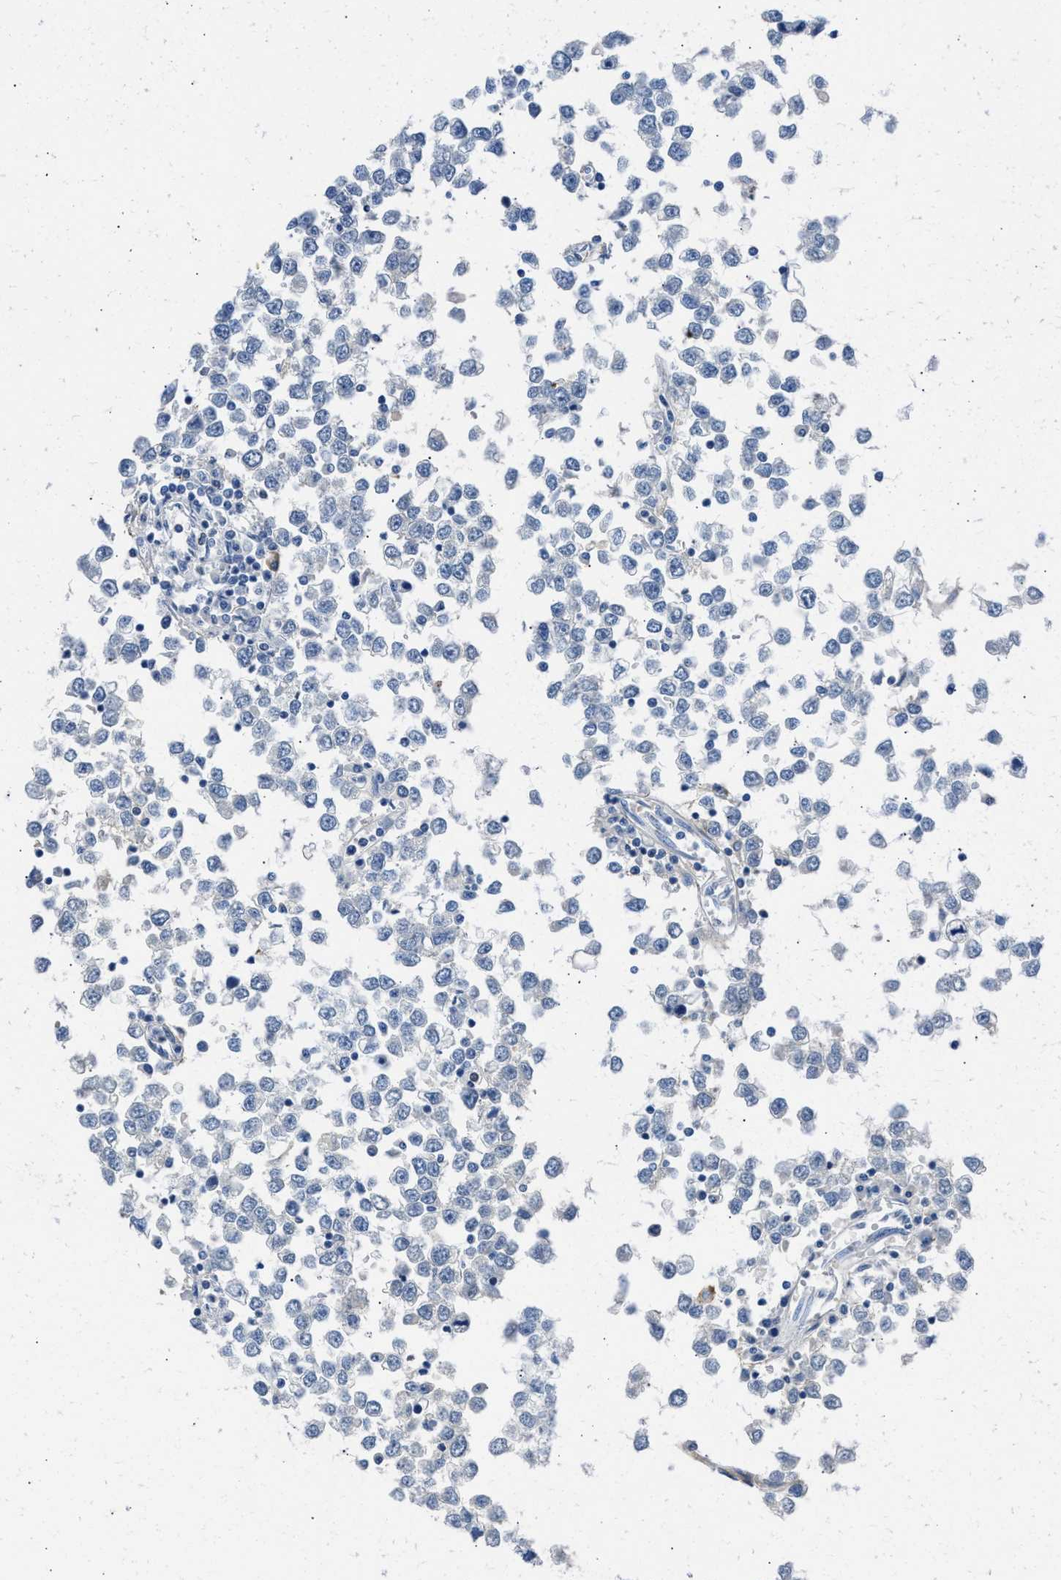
{"staining": {"intensity": "negative", "quantity": "none", "location": "none"}, "tissue": "testis cancer", "cell_type": "Tumor cells", "image_type": "cancer", "snomed": [{"axis": "morphology", "description": "Seminoma, NOS"}, {"axis": "topography", "description": "Testis"}], "caption": "A histopathology image of human seminoma (testis) is negative for staining in tumor cells.", "gene": "LEF1", "patient": {"sex": "male", "age": 65}}